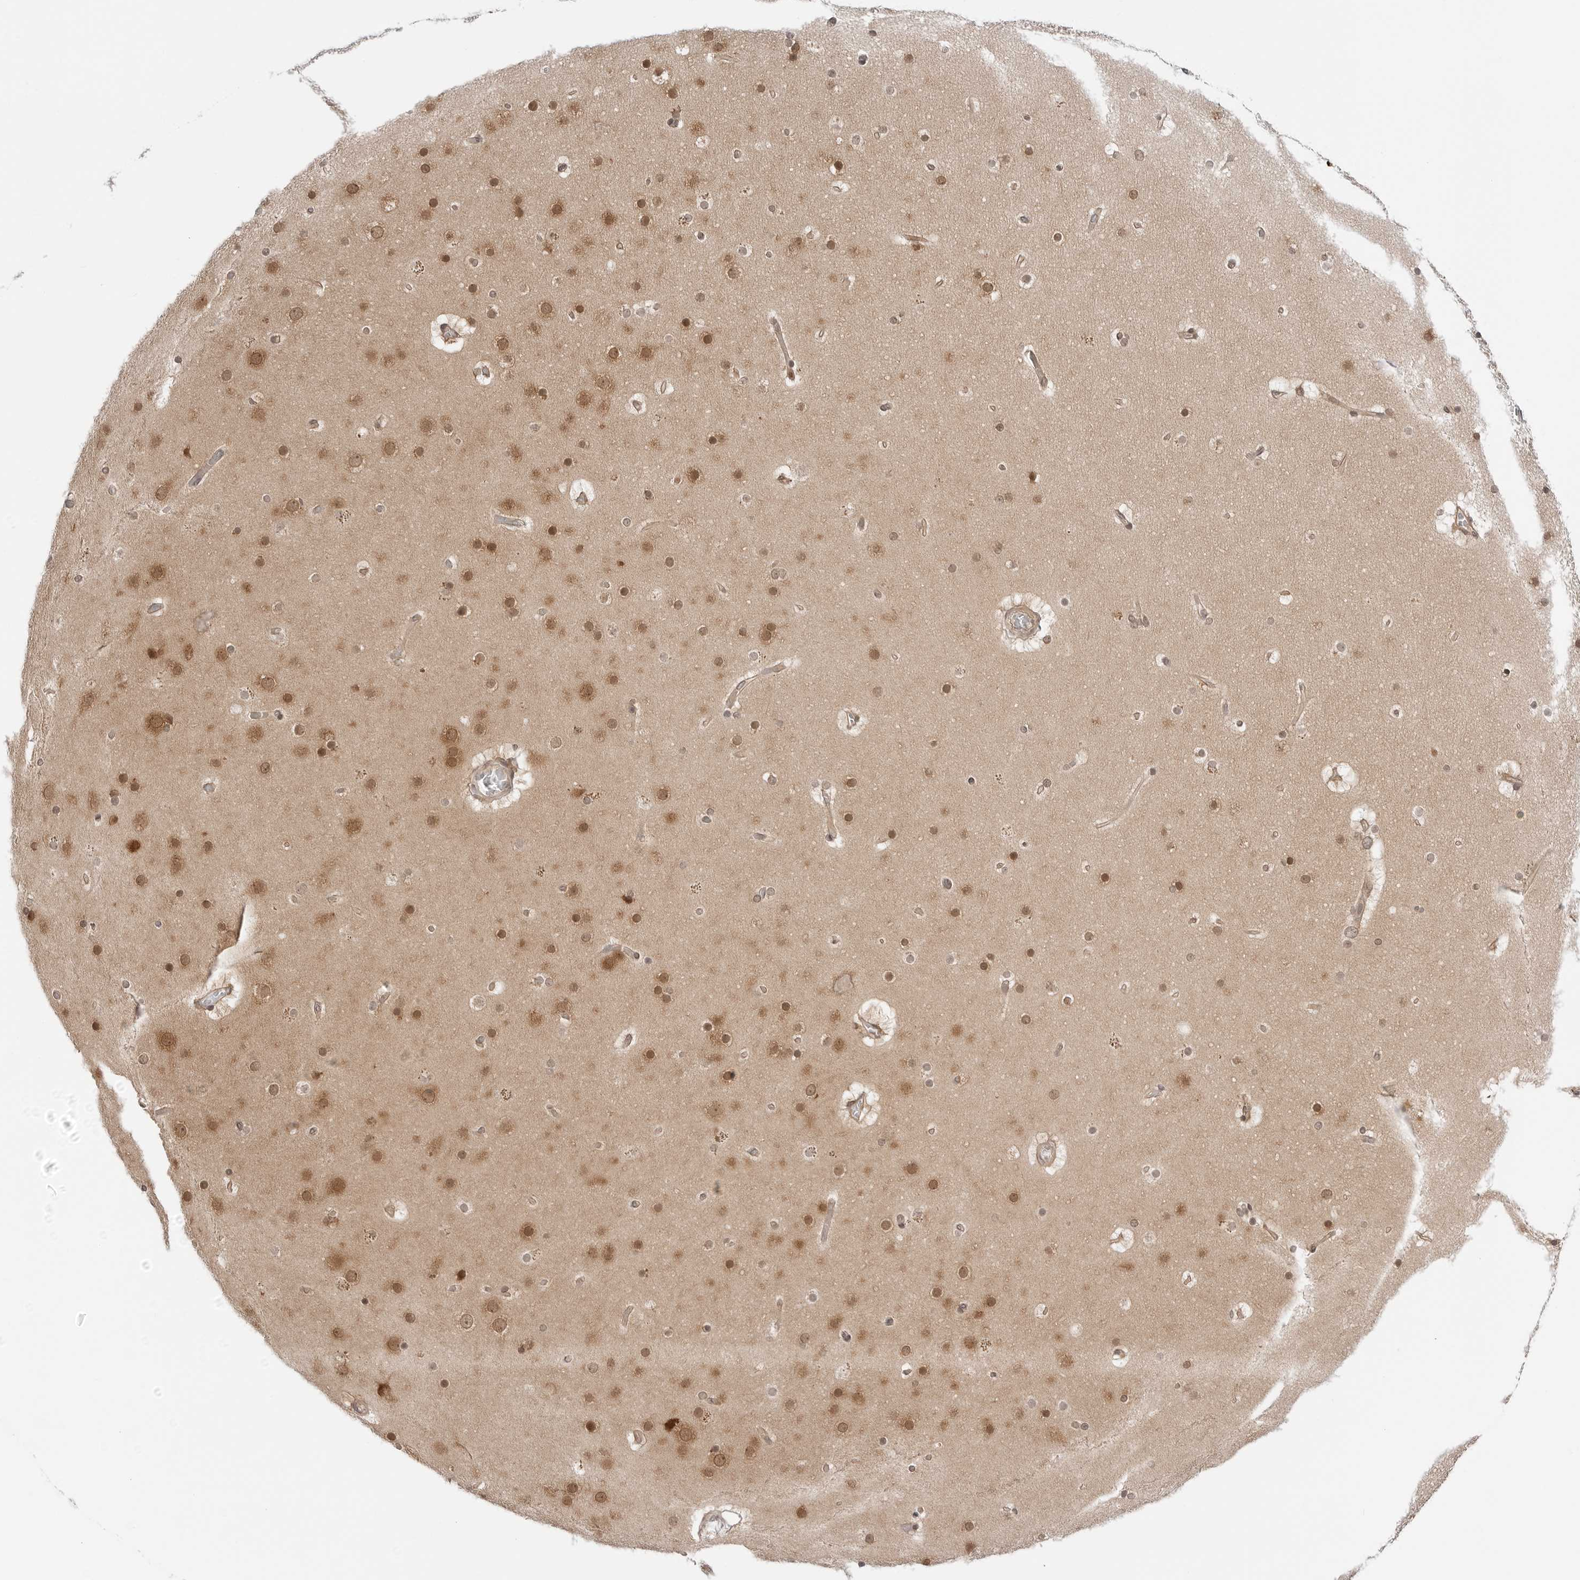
{"staining": {"intensity": "moderate", "quantity": ">75%", "location": "cytoplasmic/membranous,nuclear"}, "tissue": "cerebral cortex", "cell_type": "Endothelial cells", "image_type": "normal", "snomed": [{"axis": "morphology", "description": "Normal tissue, NOS"}, {"axis": "topography", "description": "Cerebral cortex"}], "caption": "Moderate cytoplasmic/membranous,nuclear expression is appreciated in about >75% of endothelial cells in unremarkable cerebral cortex. (brown staining indicates protein expression, while blue staining denotes nuclei).", "gene": "NUDC", "patient": {"sex": "male", "age": 57}}